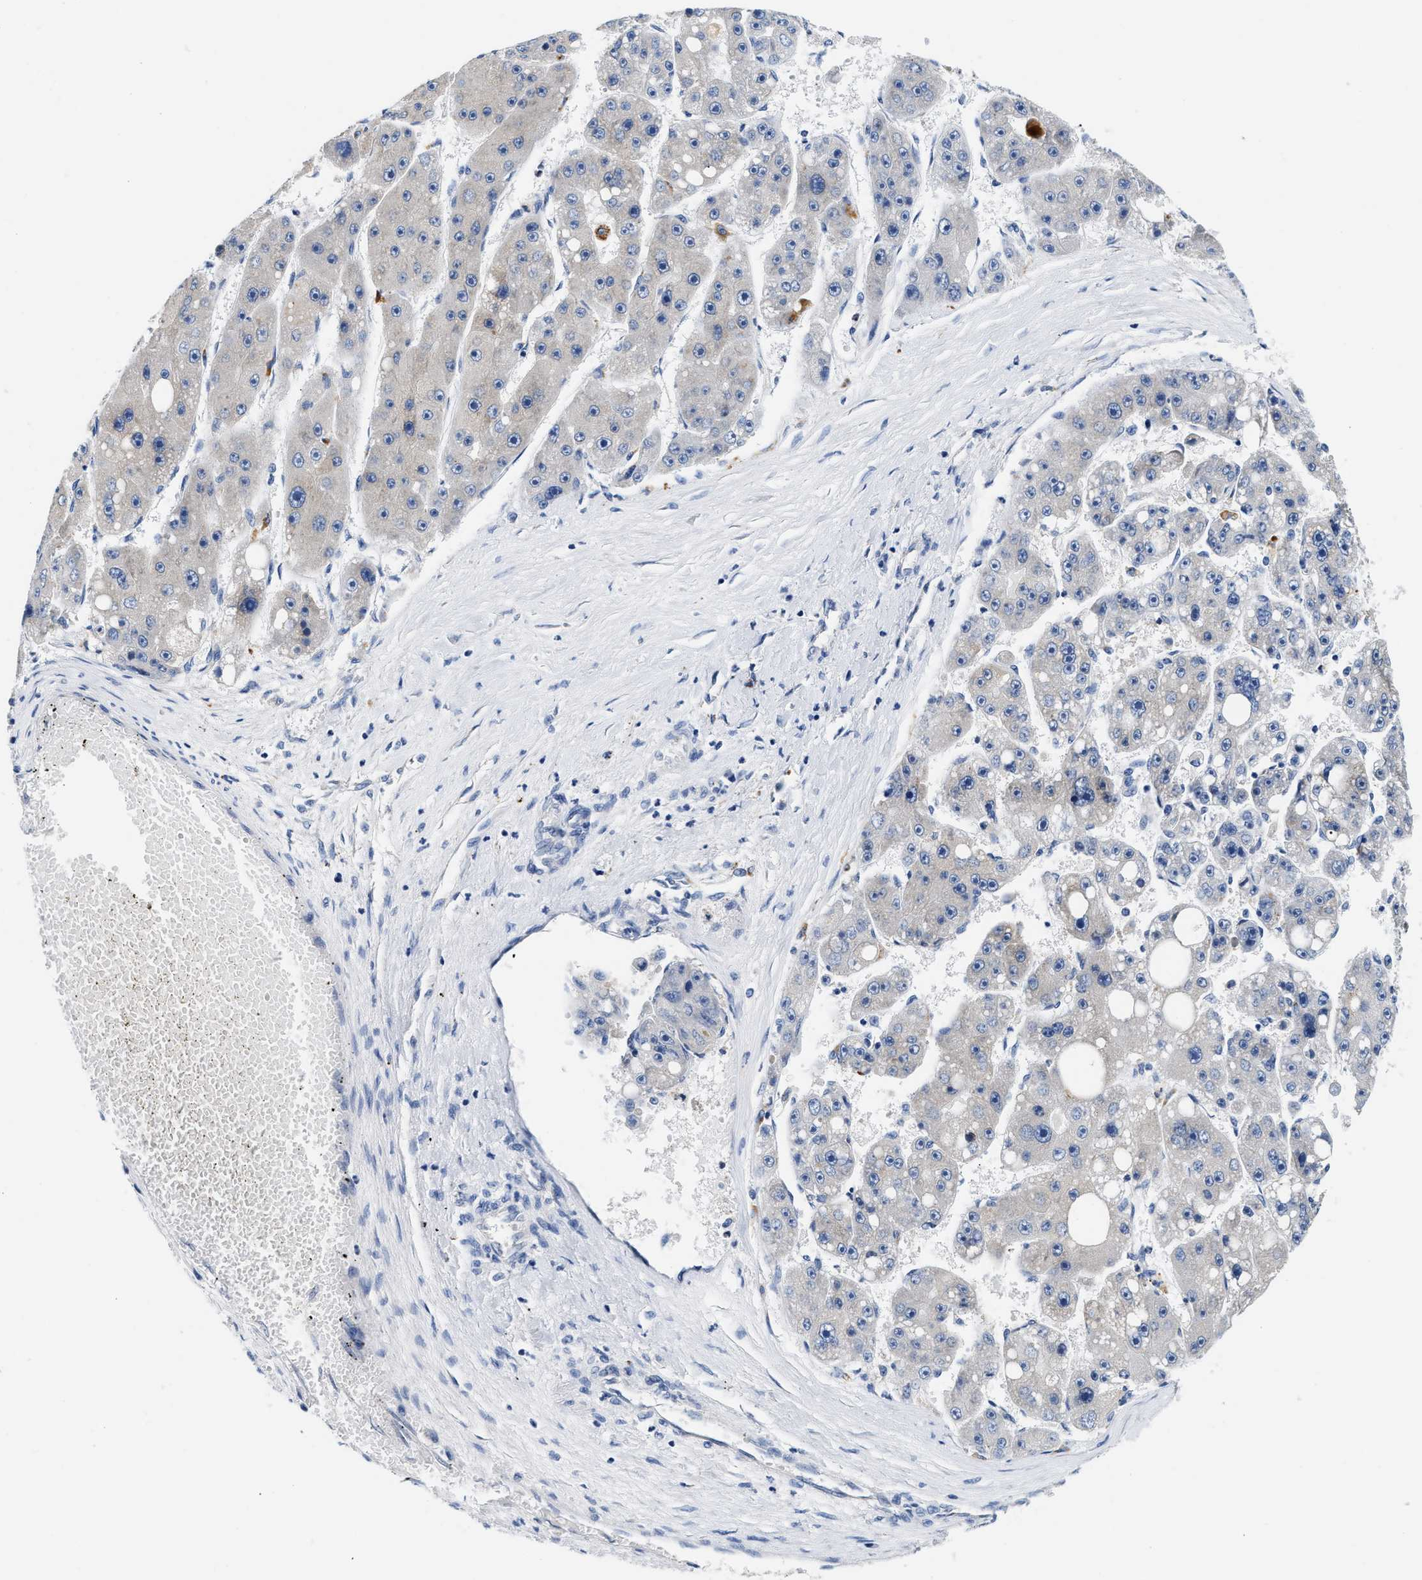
{"staining": {"intensity": "negative", "quantity": "none", "location": "none"}, "tissue": "liver cancer", "cell_type": "Tumor cells", "image_type": "cancer", "snomed": [{"axis": "morphology", "description": "Carcinoma, Hepatocellular, NOS"}, {"axis": "topography", "description": "Liver"}], "caption": "Micrograph shows no significant protein expression in tumor cells of hepatocellular carcinoma (liver).", "gene": "FAM185A", "patient": {"sex": "female", "age": 61}}